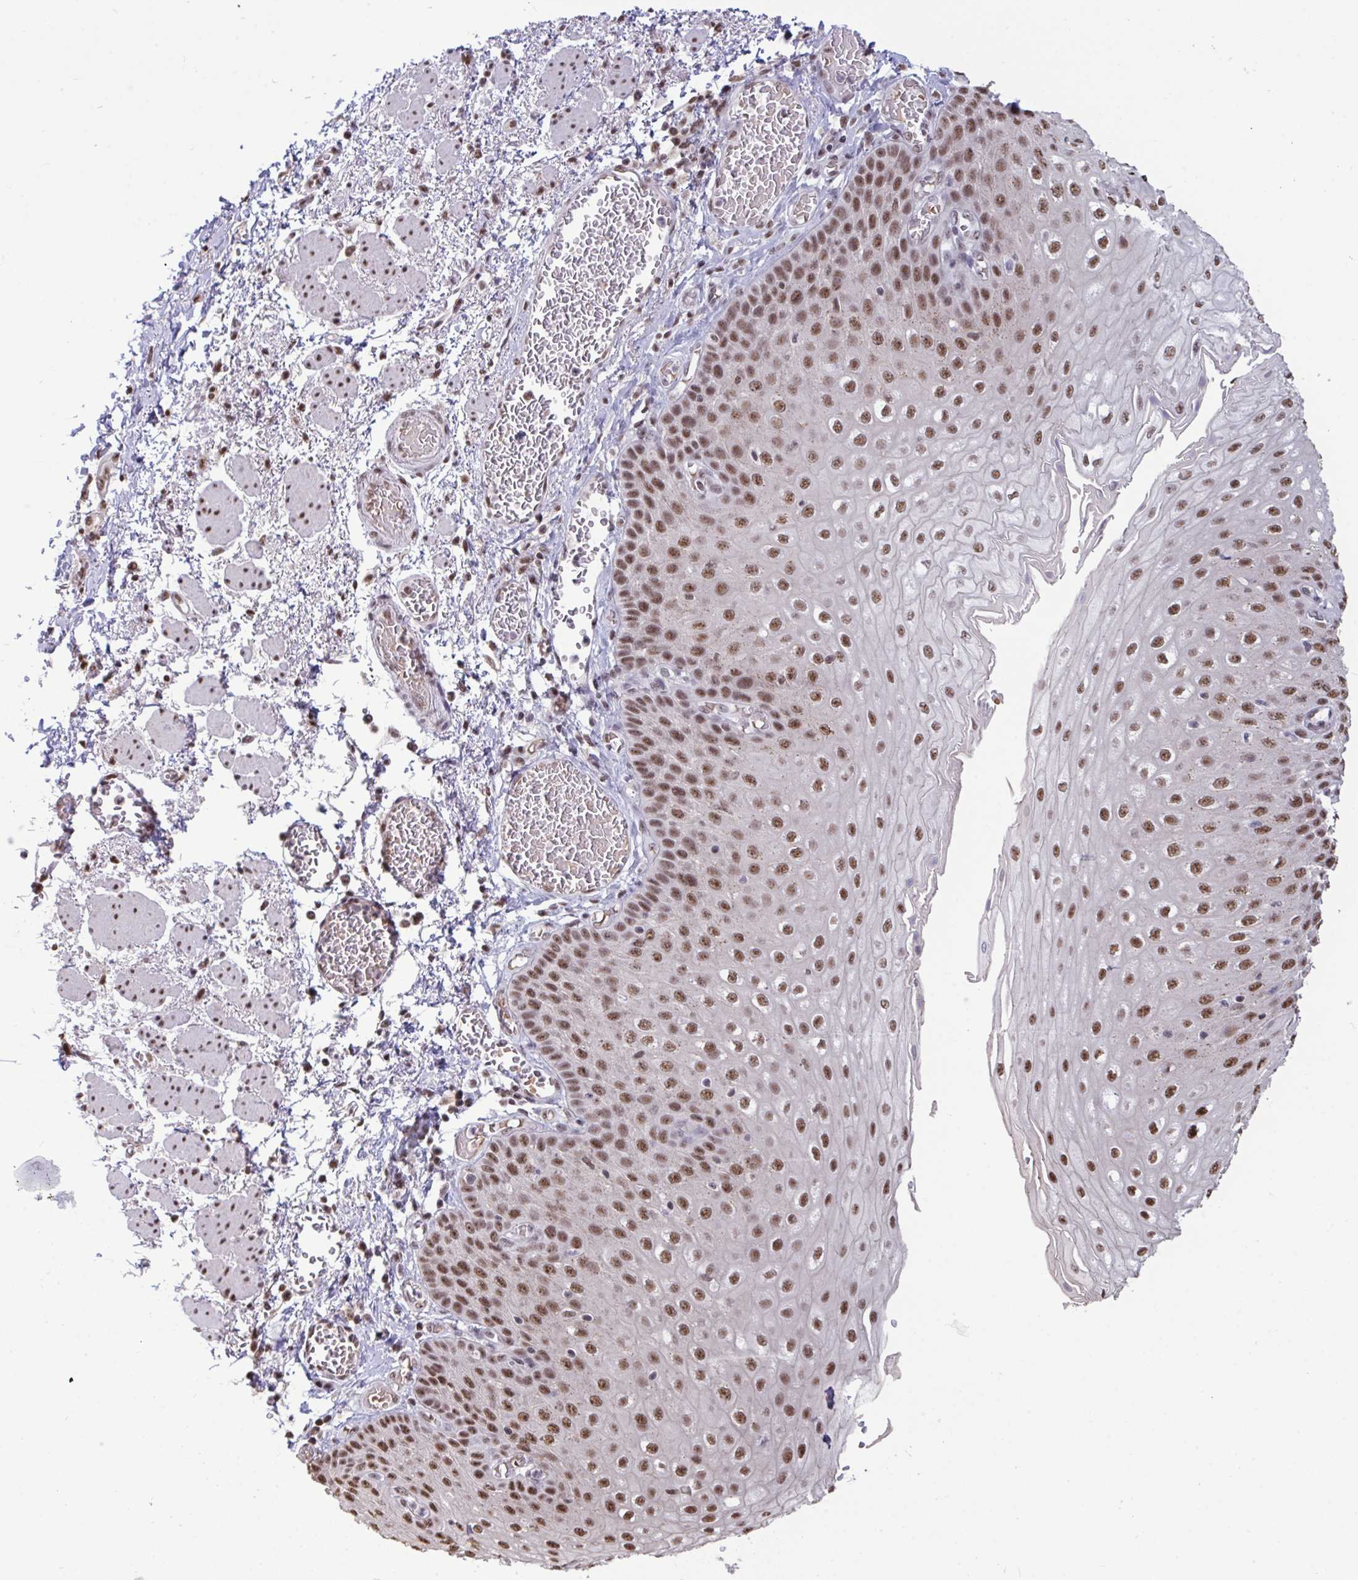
{"staining": {"intensity": "moderate", "quantity": ">75%", "location": "nuclear"}, "tissue": "esophagus", "cell_type": "Squamous epithelial cells", "image_type": "normal", "snomed": [{"axis": "morphology", "description": "Normal tissue, NOS"}, {"axis": "morphology", "description": "Adenocarcinoma, NOS"}, {"axis": "topography", "description": "Esophagus"}], "caption": "IHC (DAB (3,3'-diaminobenzidine)) staining of benign esophagus reveals moderate nuclear protein staining in approximately >75% of squamous epithelial cells. The staining is performed using DAB (3,3'-diaminobenzidine) brown chromogen to label protein expression. The nuclei are counter-stained blue using hematoxylin.", "gene": "PUF60", "patient": {"sex": "male", "age": 81}}